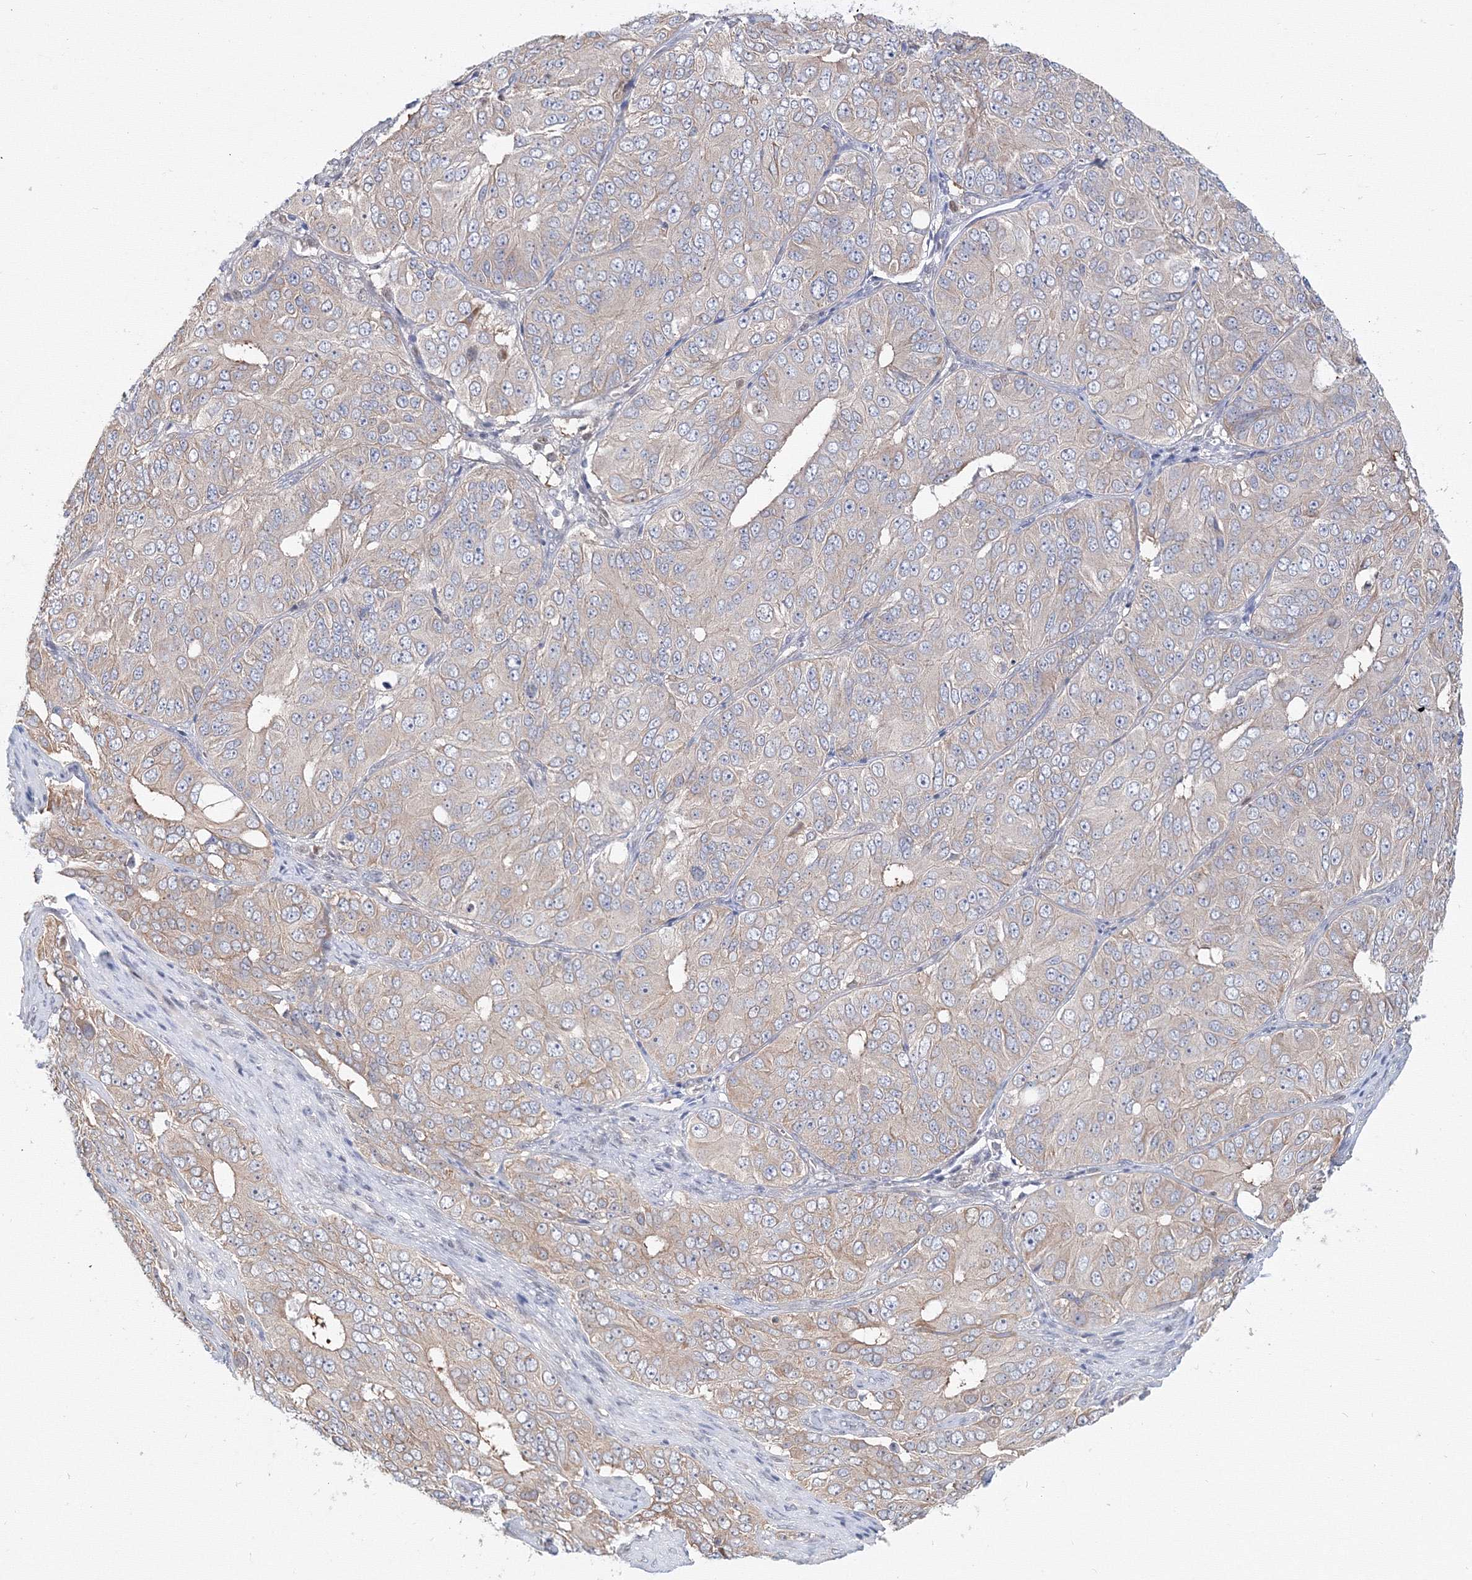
{"staining": {"intensity": "weak", "quantity": "<25%", "location": "cytoplasmic/membranous"}, "tissue": "ovarian cancer", "cell_type": "Tumor cells", "image_type": "cancer", "snomed": [{"axis": "morphology", "description": "Carcinoma, endometroid"}, {"axis": "topography", "description": "Ovary"}], "caption": "The histopathology image exhibits no staining of tumor cells in endometroid carcinoma (ovarian).", "gene": "ARHGAP21", "patient": {"sex": "female", "age": 51}}